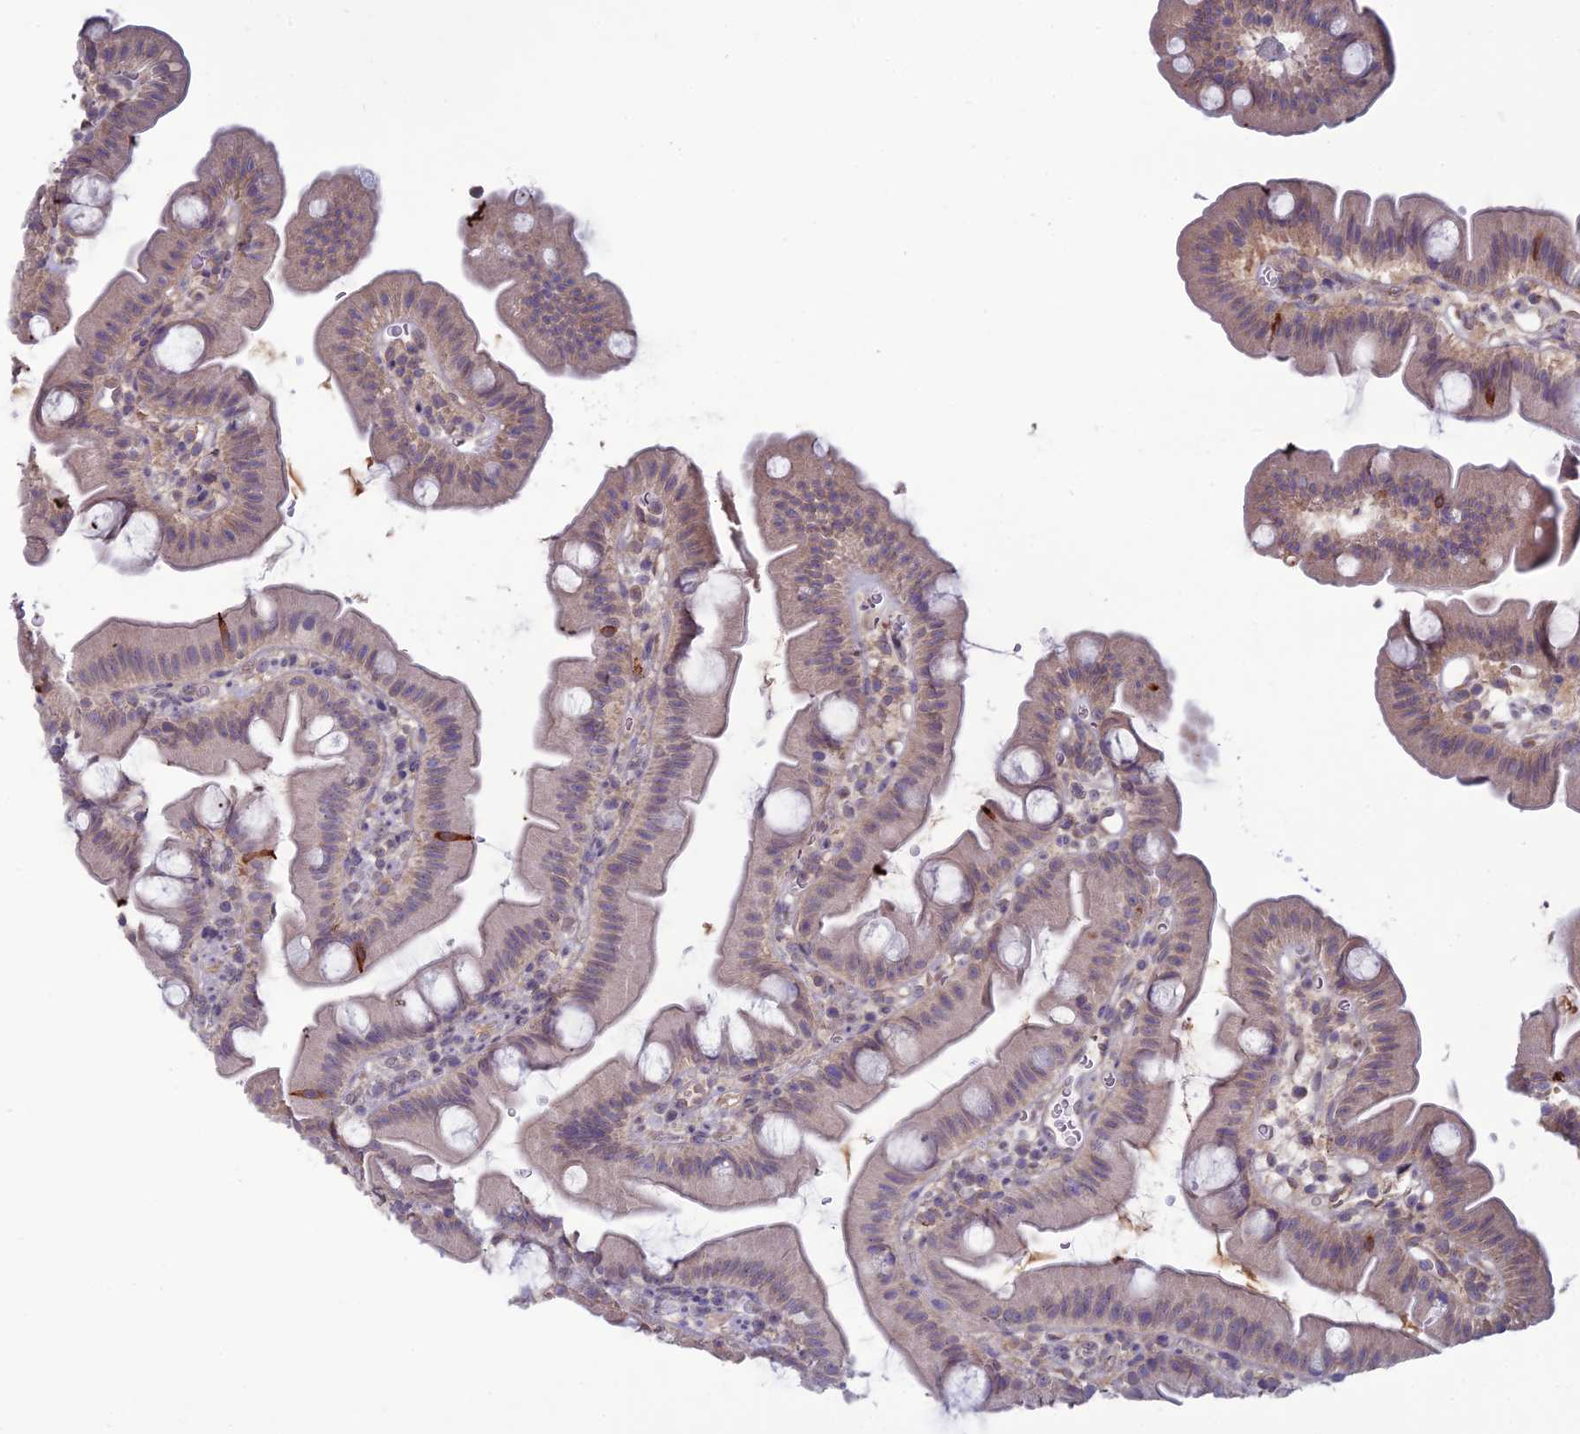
{"staining": {"intensity": "weak", "quantity": "<25%", "location": "cytoplasmic/membranous"}, "tissue": "small intestine", "cell_type": "Glandular cells", "image_type": "normal", "snomed": [{"axis": "morphology", "description": "Normal tissue, NOS"}, {"axis": "topography", "description": "Small intestine"}], "caption": "Glandular cells are negative for brown protein staining in unremarkable small intestine. The staining was performed using DAB to visualize the protein expression in brown, while the nuclei were stained in blue with hematoxylin (Magnification: 20x).", "gene": "WDR46", "patient": {"sex": "female", "age": 68}}